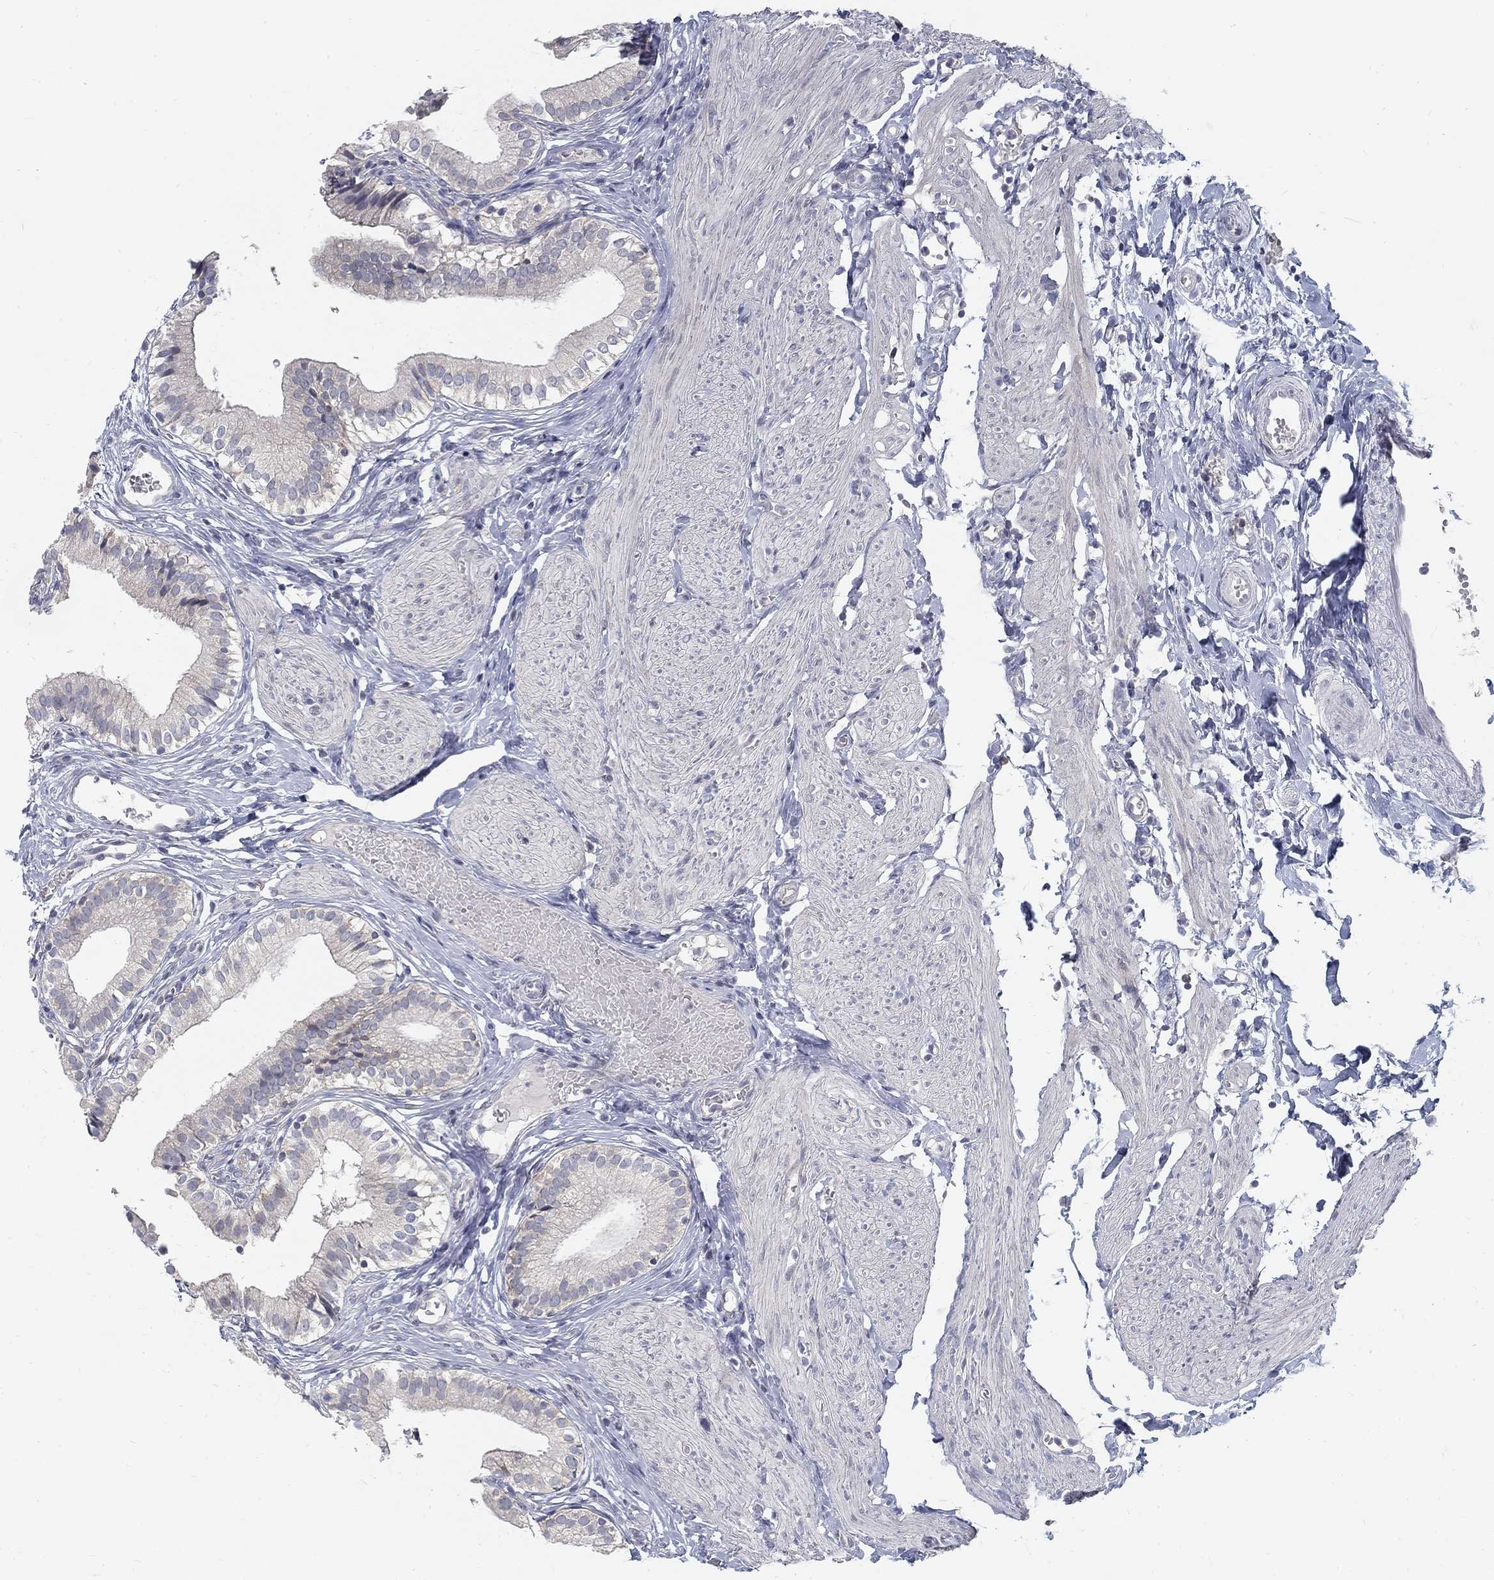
{"staining": {"intensity": "negative", "quantity": "none", "location": "none"}, "tissue": "gallbladder", "cell_type": "Glandular cells", "image_type": "normal", "snomed": [{"axis": "morphology", "description": "Normal tissue, NOS"}, {"axis": "topography", "description": "Gallbladder"}], "caption": "Immunohistochemical staining of normal gallbladder shows no significant expression in glandular cells.", "gene": "ATP1A3", "patient": {"sex": "female", "age": 47}}